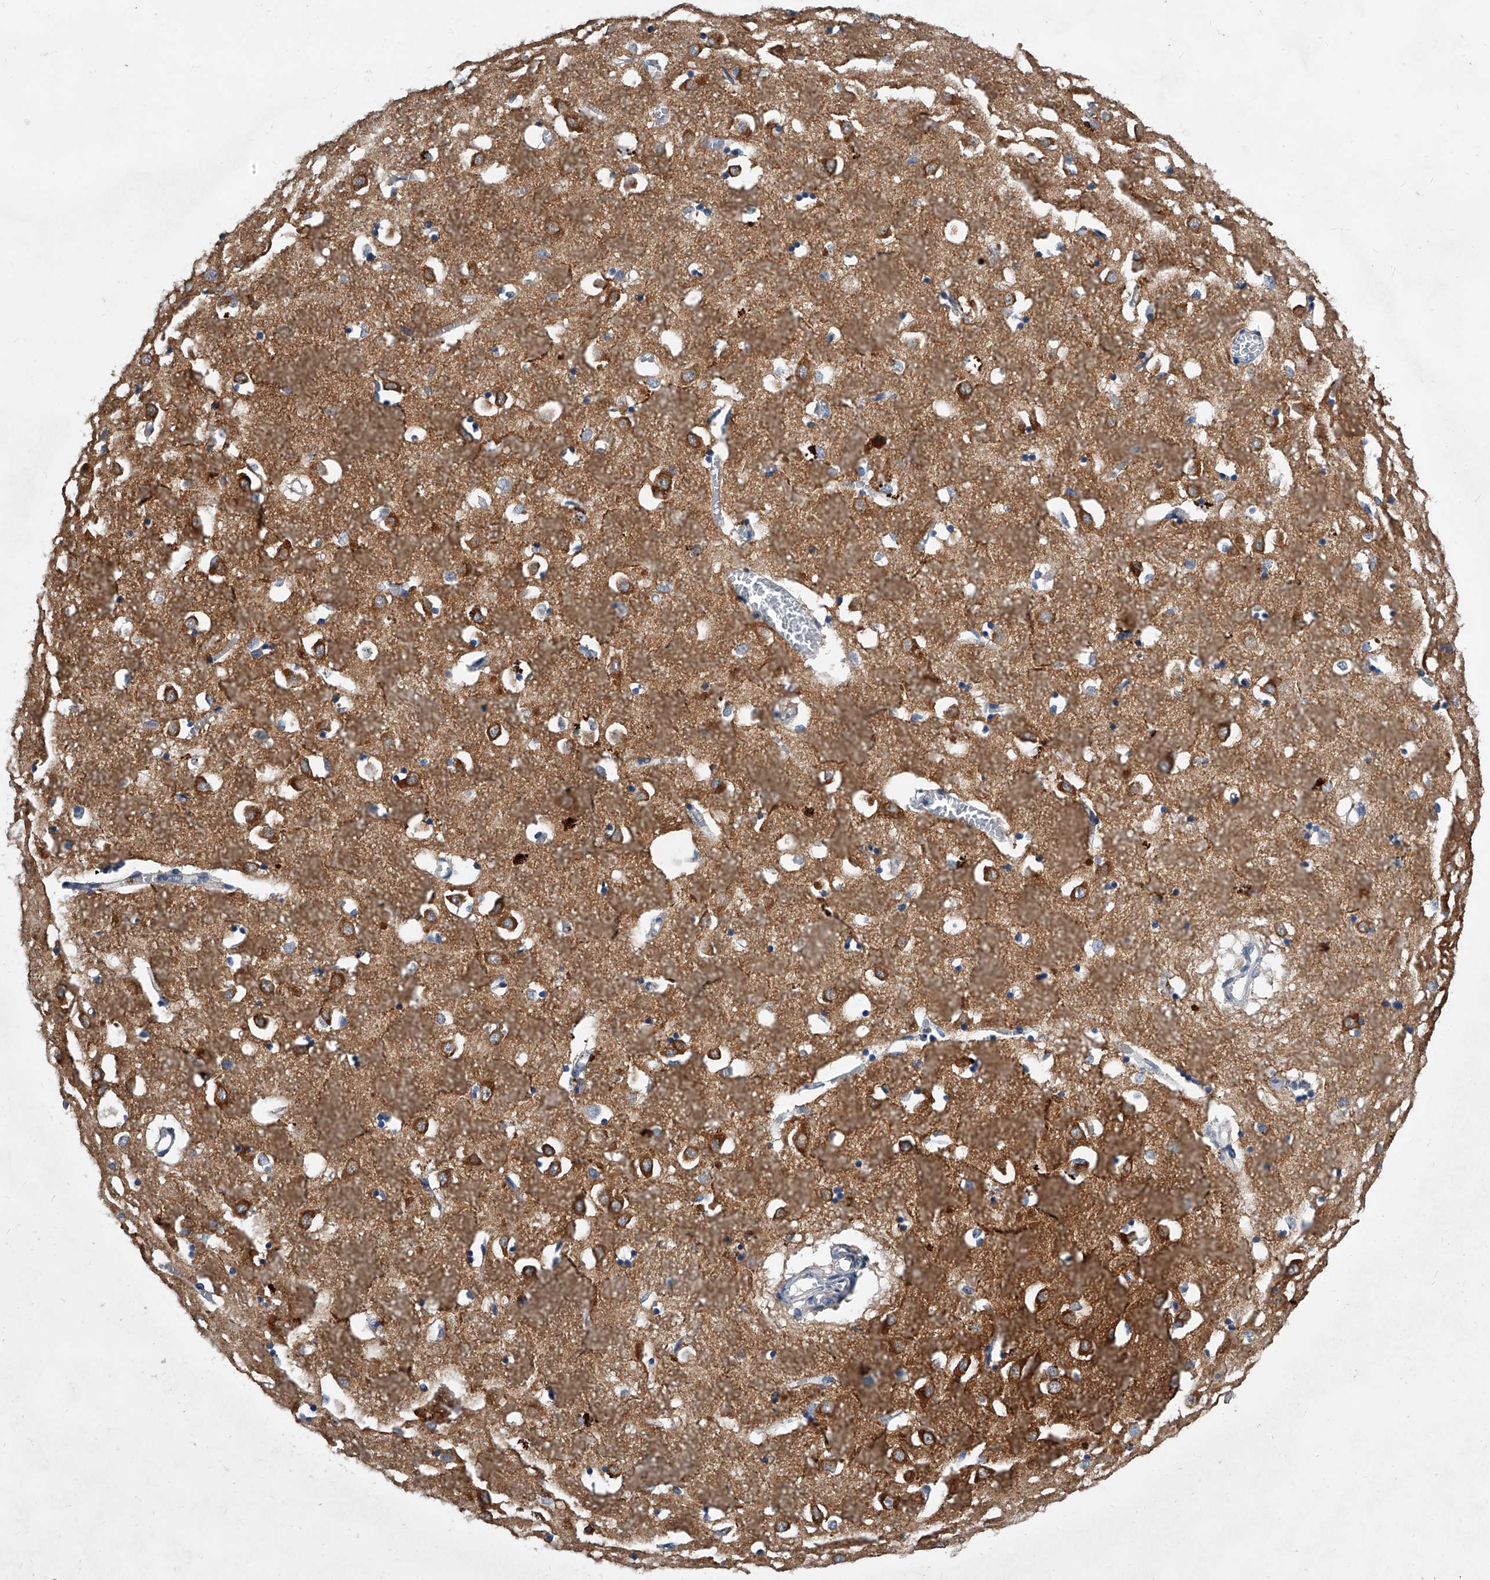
{"staining": {"intensity": "negative", "quantity": "none", "location": "none"}, "tissue": "caudate", "cell_type": "Glial cells", "image_type": "normal", "snomed": [{"axis": "morphology", "description": "Normal tissue, NOS"}, {"axis": "topography", "description": "Lateral ventricle wall"}], "caption": "Immunohistochemistry of benign human caudate reveals no staining in glial cells.", "gene": "PHACTR1", "patient": {"sex": "male", "age": 70}}